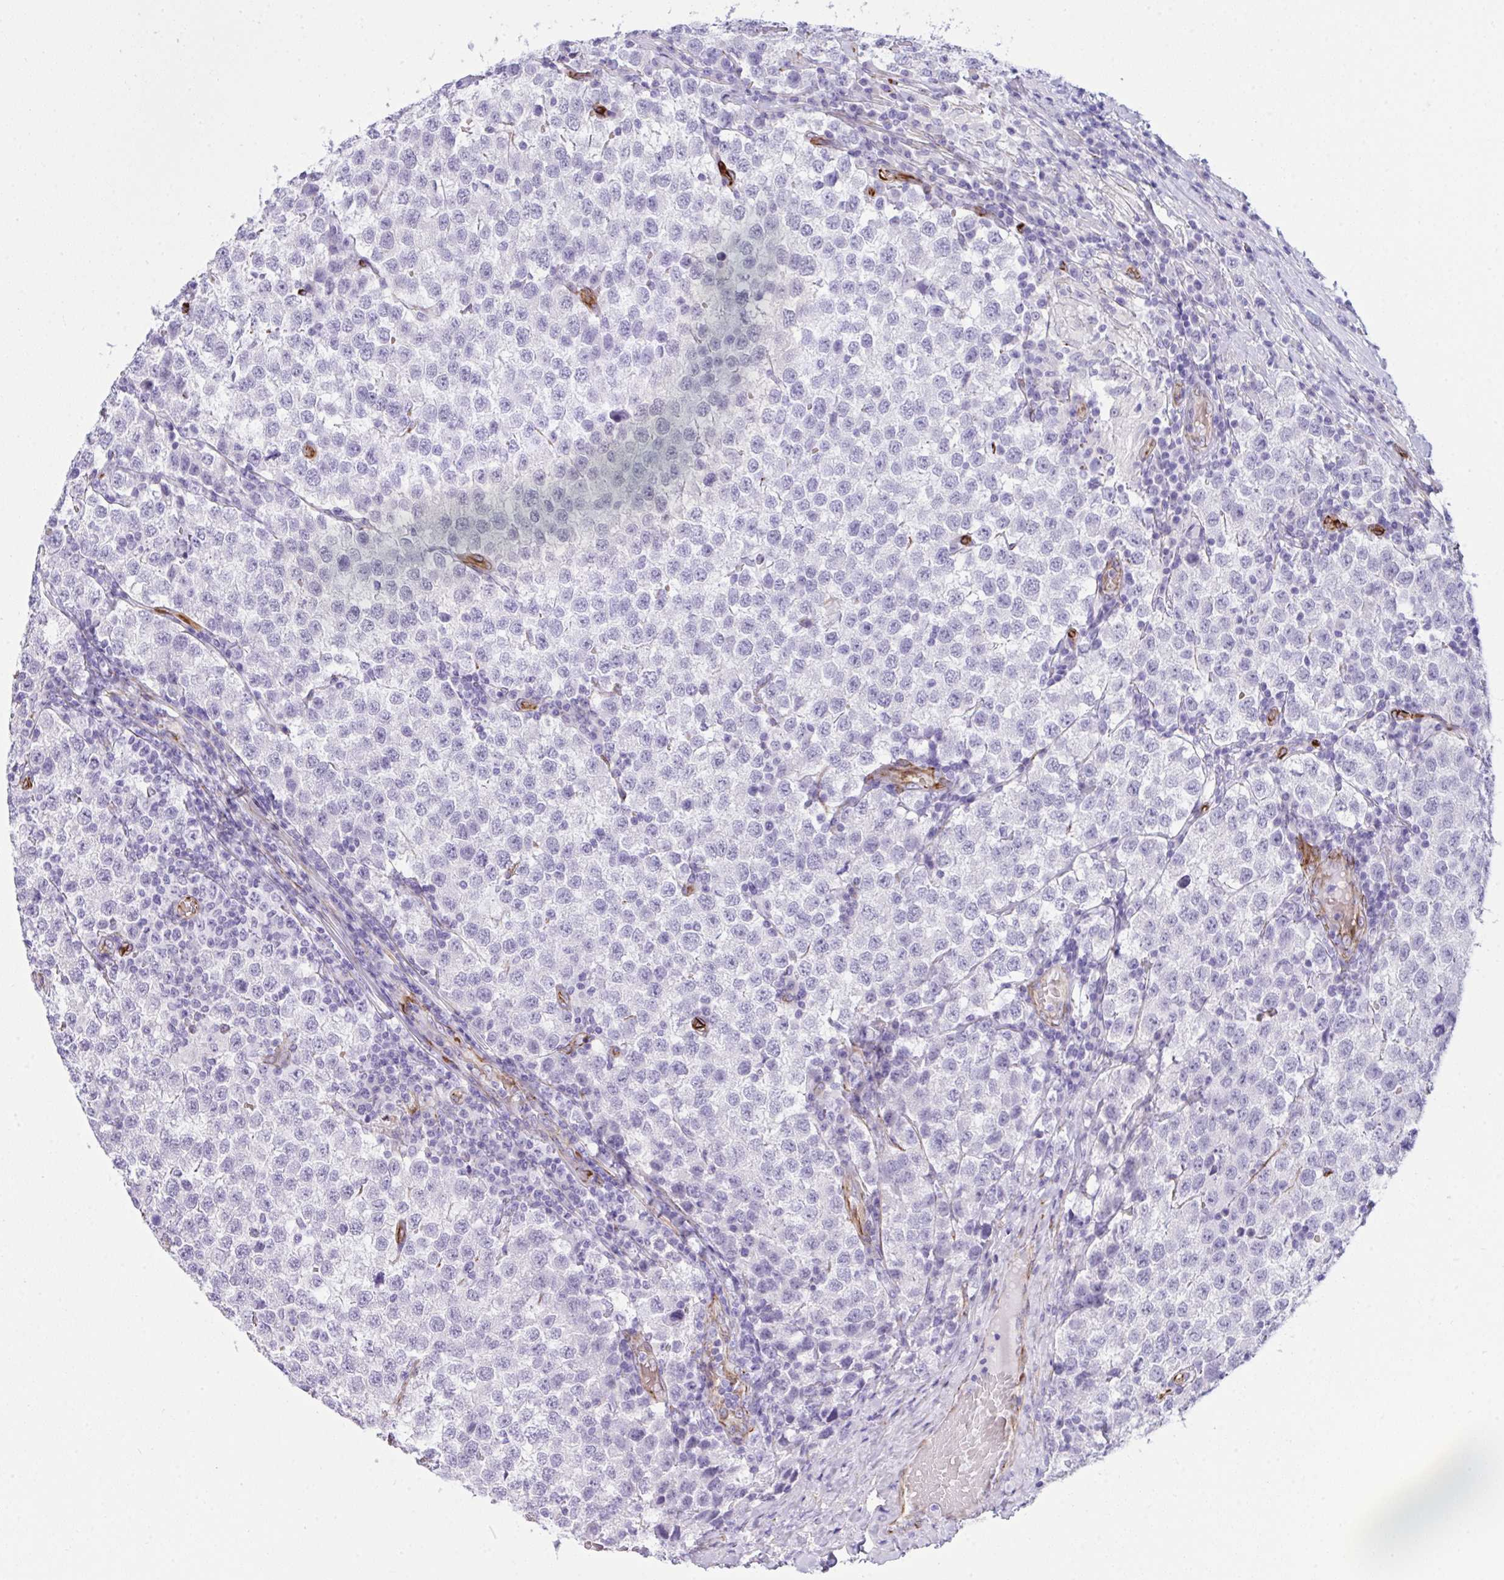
{"staining": {"intensity": "negative", "quantity": "none", "location": "none"}, "tissue": "testis cancer", "cell_type": "Tumor cells", "image_type": "cancer", "snomed": [{"axis": "morphology", "description": "Seminoma, NOS"}, {"axis": "topography", "description": "Testis"}], "caption": "DAB immunohistochemical staining of testis cancer demonstrates no significant positivity in tumor cells.", "gene": "SLC35B1", "patient": {"sex": "male", "age": 34}}